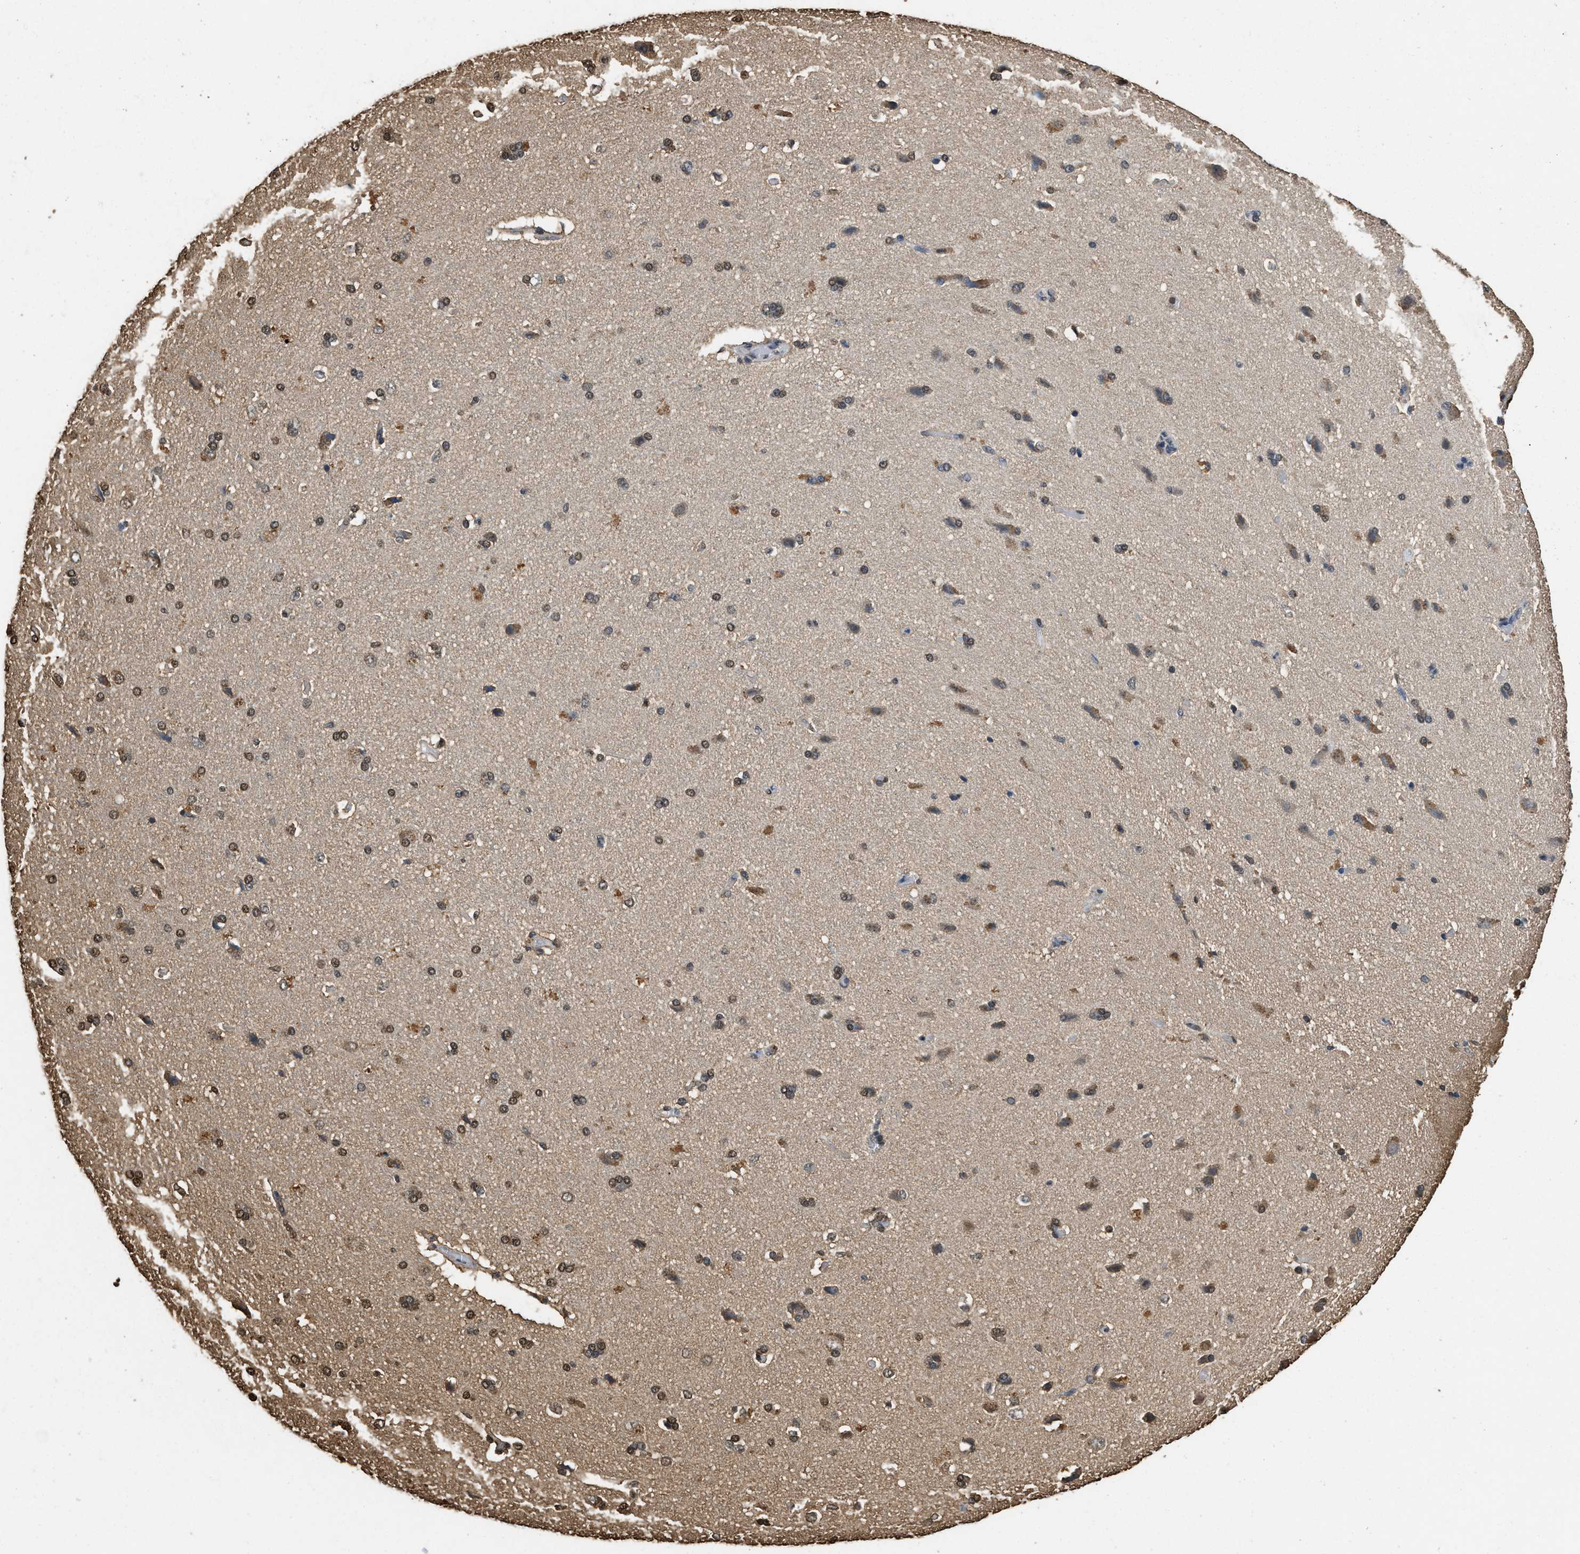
{"staining": {"intensity": "negative", "quantity": "none", "location": "none"}, "tissue": "cerebral cortex", "cell_type": "Endothelial cells", "image_type": "normal", "snomed": [{"axis": "morphology", "description": "Normal tissue, NOS"}, {"axis": "topography", "description": "Cerebral cortex"}], "caption": "Immunohistochemistry (IHC) of normal cerebral cortex reveals no expression in endothelial cells.", "gene": "GAPDH", "patient": {"sex": "male", "age": 62}}